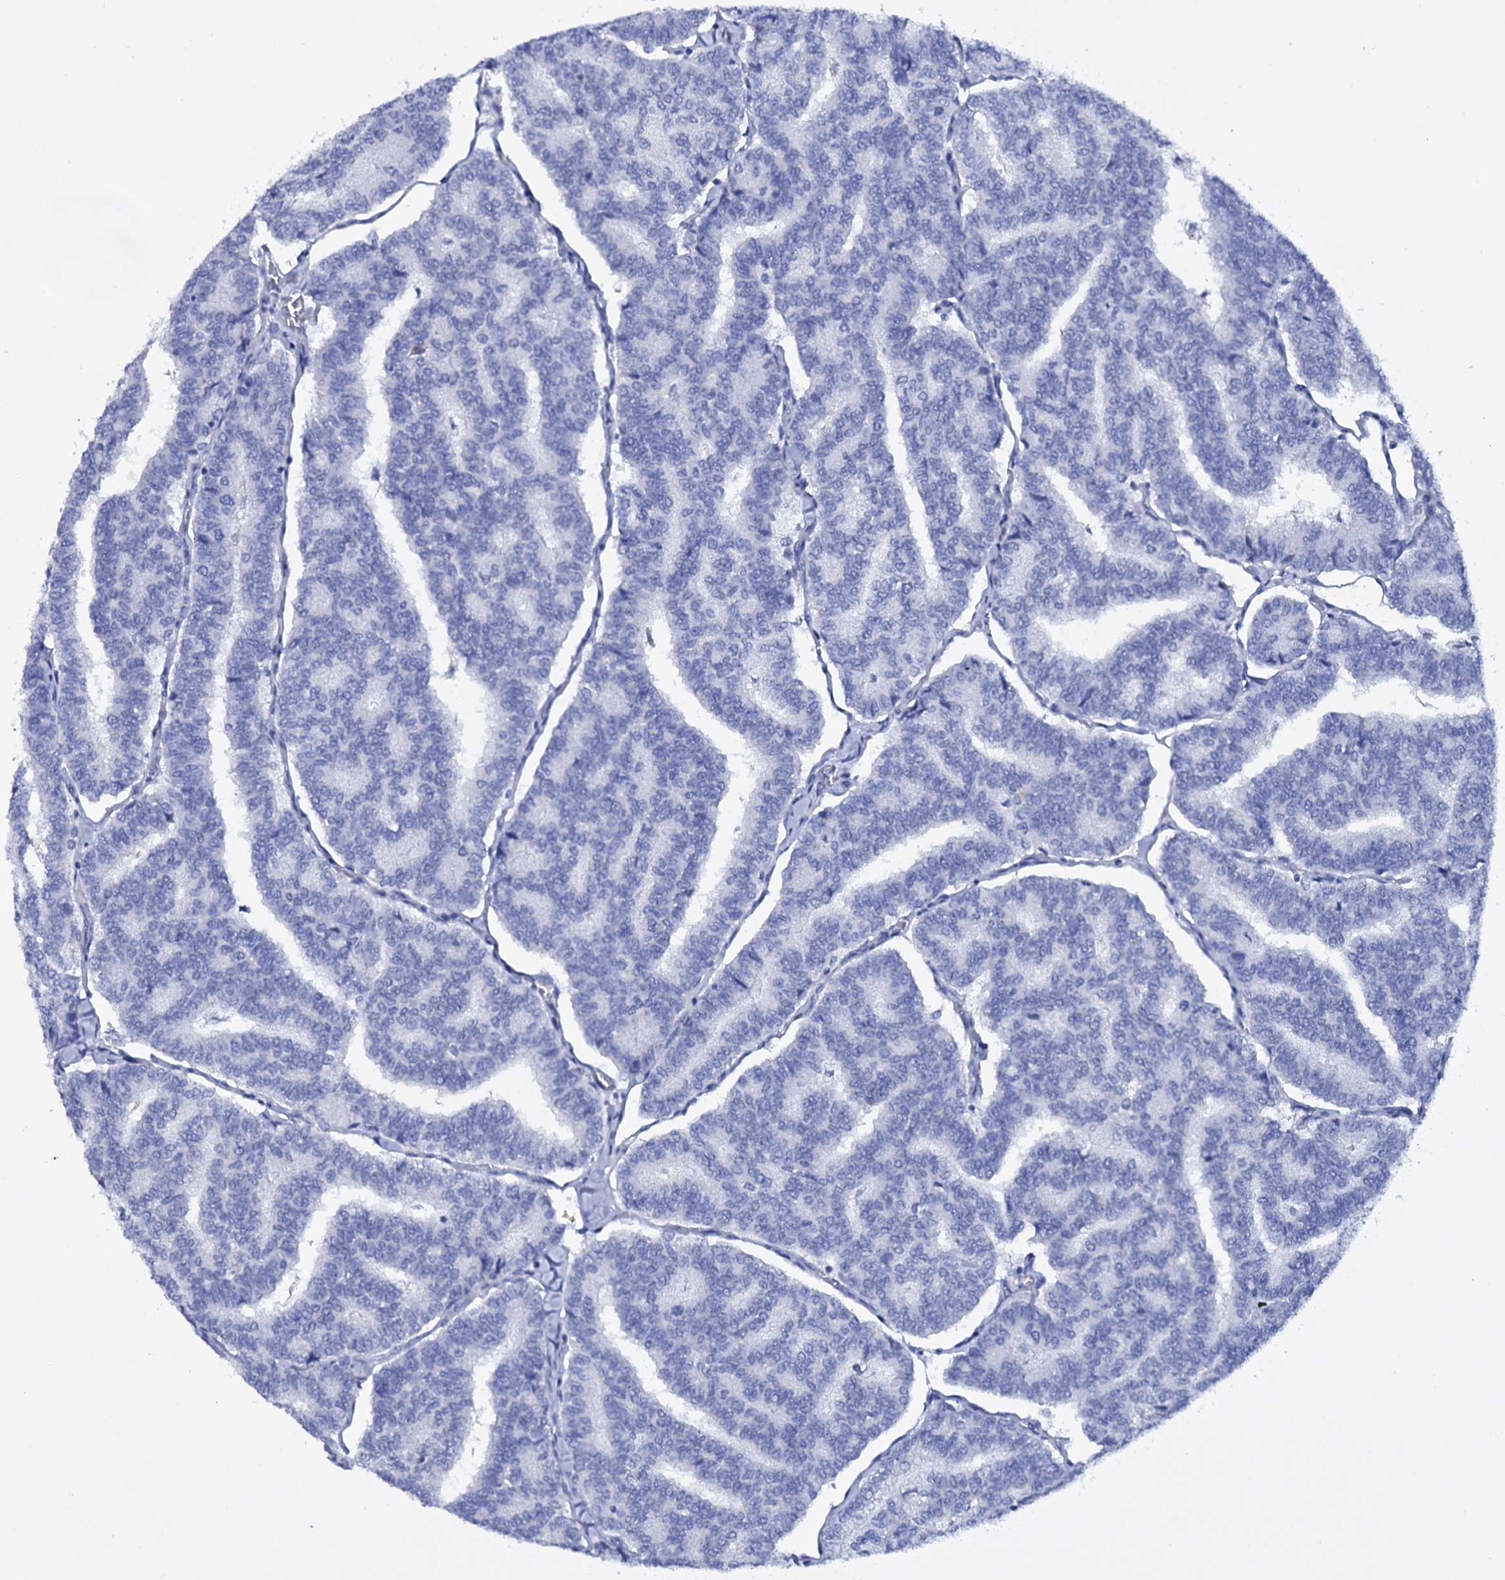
{"staining": {"intensity": "negative", "quantity": "none", "location": "none"}, "tissue": "thyroid cancer", "cell_type": "Tumor cells", "image_type": "cancer", "snomed": [{"axis": "morphology", "description": "Papillary adenocarcinoma, NOS"}, {"axis": "topography", "description": "Thyroid gland"}], "caption": "Tumor cells show no significant staining in thyroid cancer (papillary adenocarcinoma).", "gene": "ITPRID2", "patient": {"sex": "female", "age": 35}}